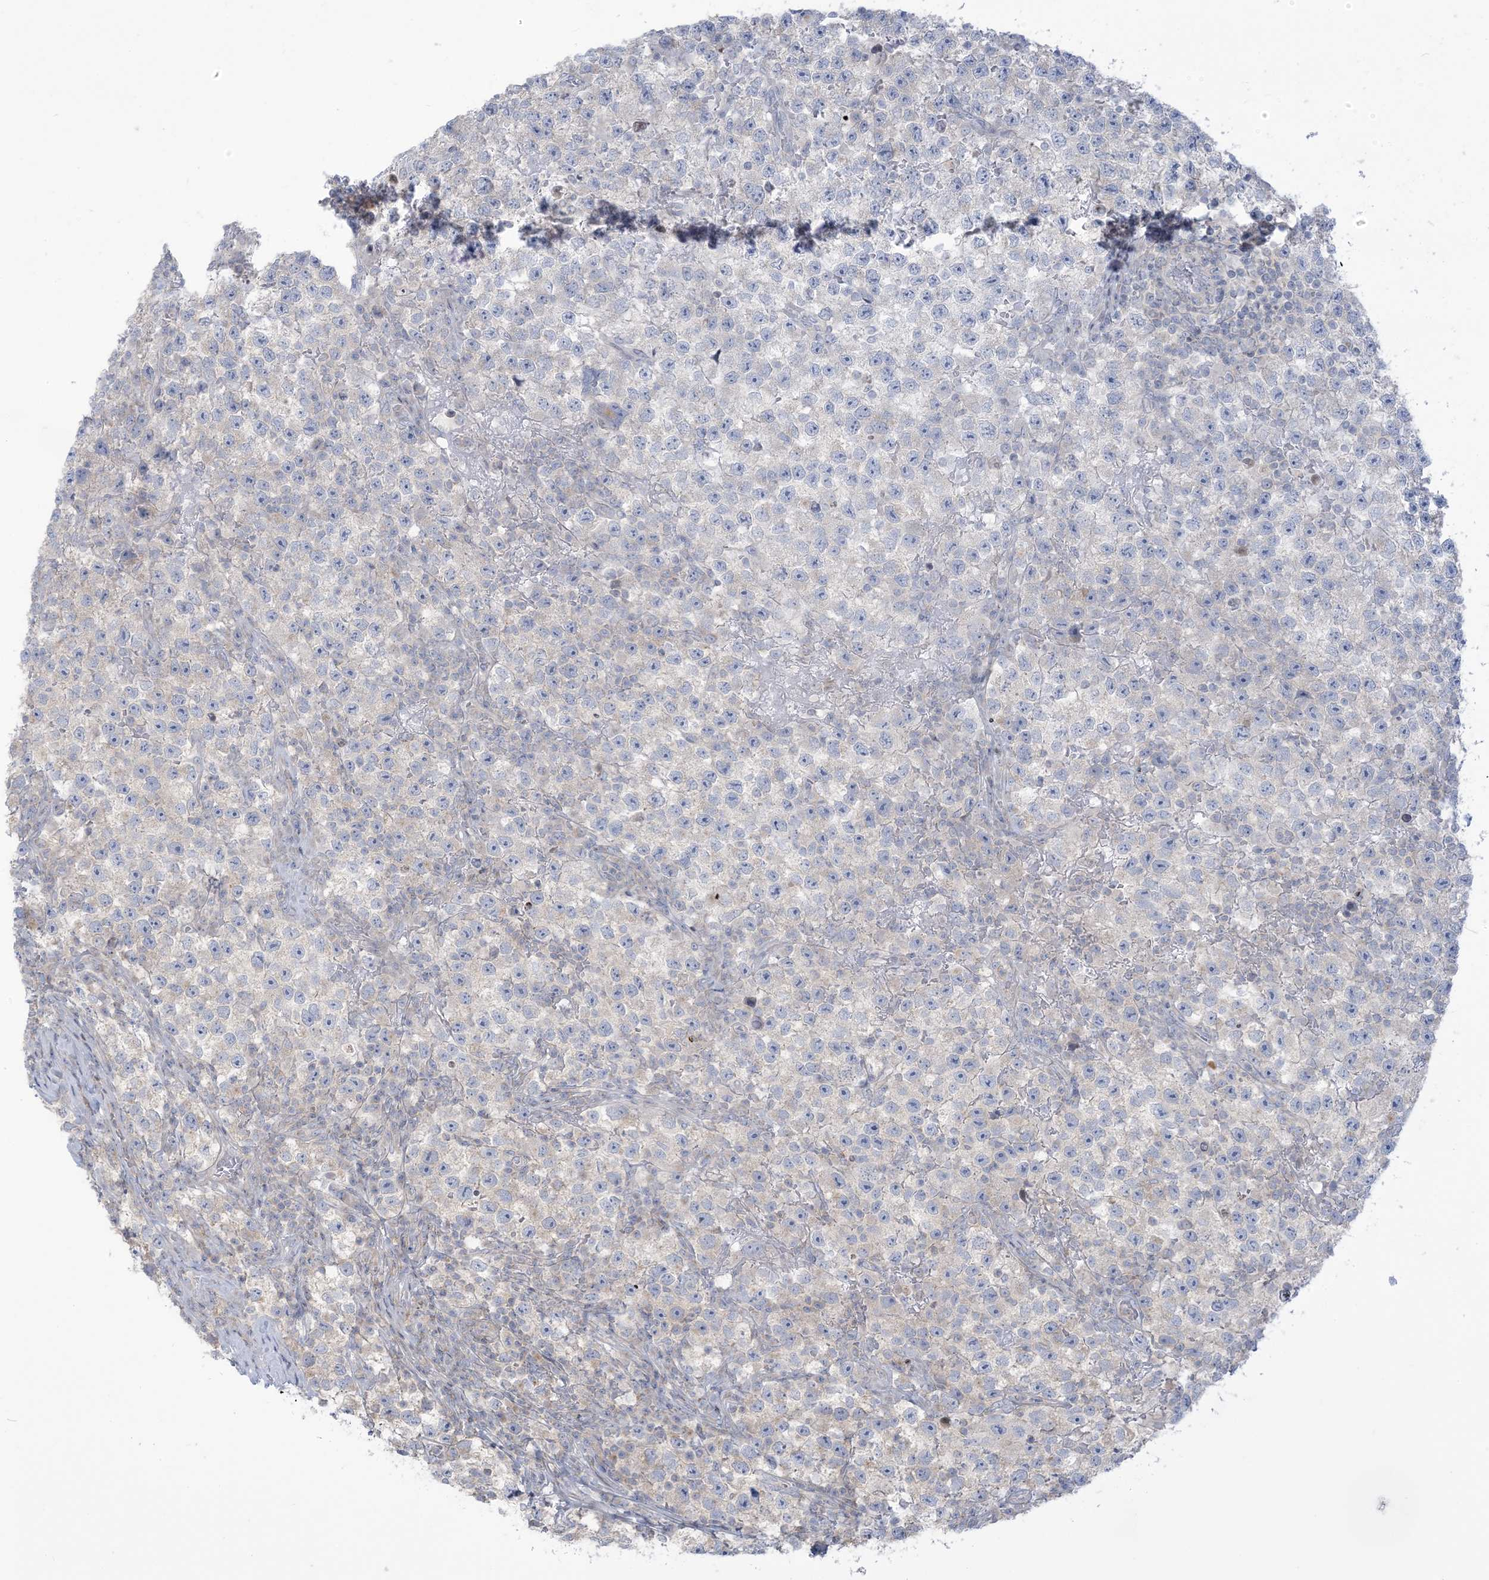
{"staining": {"intensity": "negative", "quantity": "none", "location": "none"}, "tissue": "testis cancer", "cell_type": "Tumor cells", "image_type": "cancer", "snomed": [{"axis": "morphology", "description": "Seminoma, NOS"}, {"axis": "topography", "description": "Testis"}], "caption": "An image of testis cancer stained for a protein exhibits no brown staining in tumor cells. (IHC, brightfield microscopy, high magnification).", "gene": "AFTPH", "patient": {"sex": "male", "age": 22}}